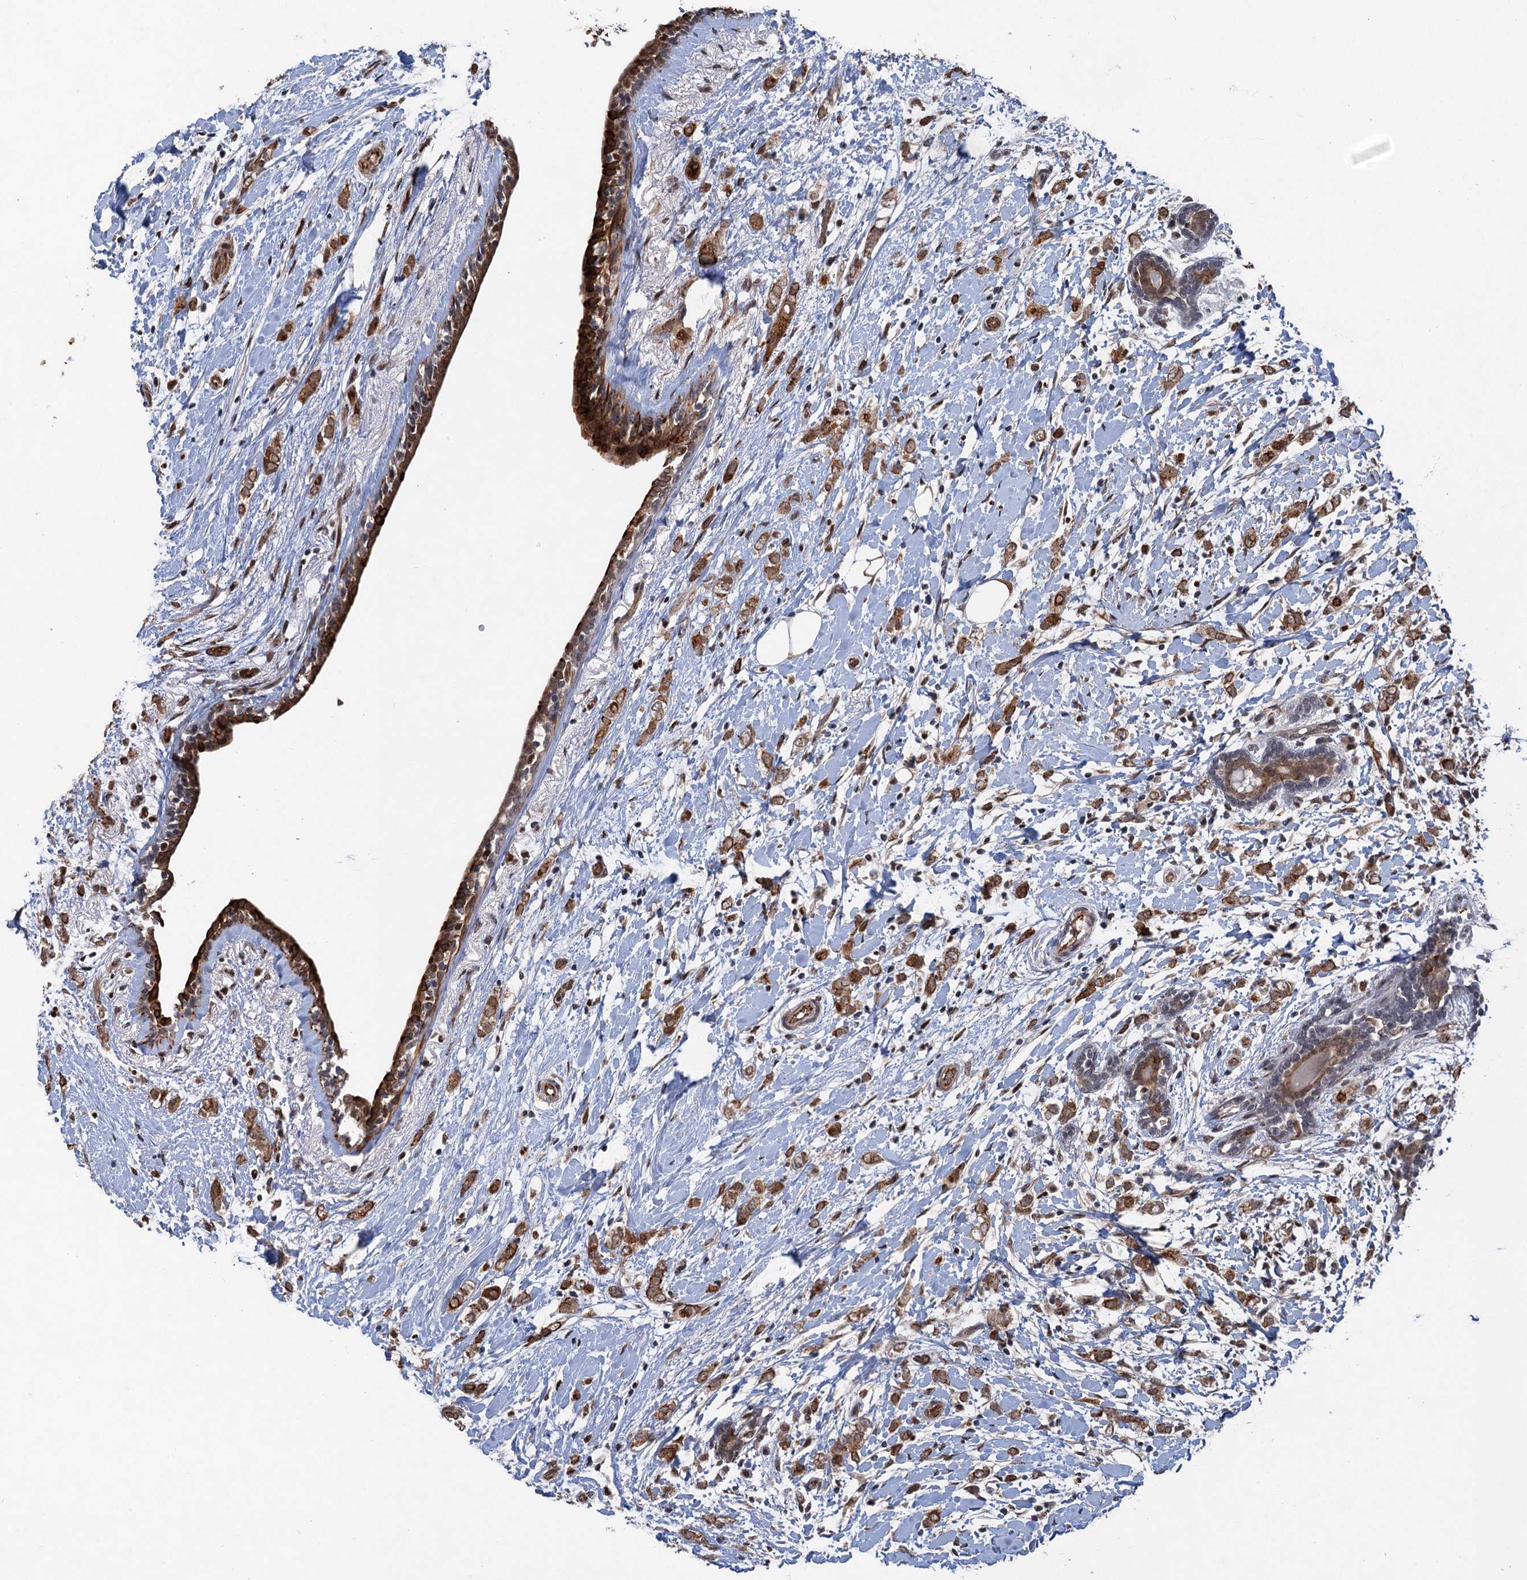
{"staining": {"intensity": "moderate", "quantity": ">75%", "location": "cytoplasmic/membranous"}, "tissue": "breast cancer", "cell_type": "Tumor cells", "image_type": "cancer", "snomed": [{"axis": "morphology", "description": "Normal tissue, NOS"}, {"axis": "morphology", "description": "Lobular carcinoma"}, {"axis": "topography", "description": "Breast"}], "caption": "Tumor cells display moderate cytoplasmic/membranous positivity in about >75% of cells in breast cancer (lobular carcinoma).", "gene": "TTC31", "patient": {"sex": "female", "age": 47}}